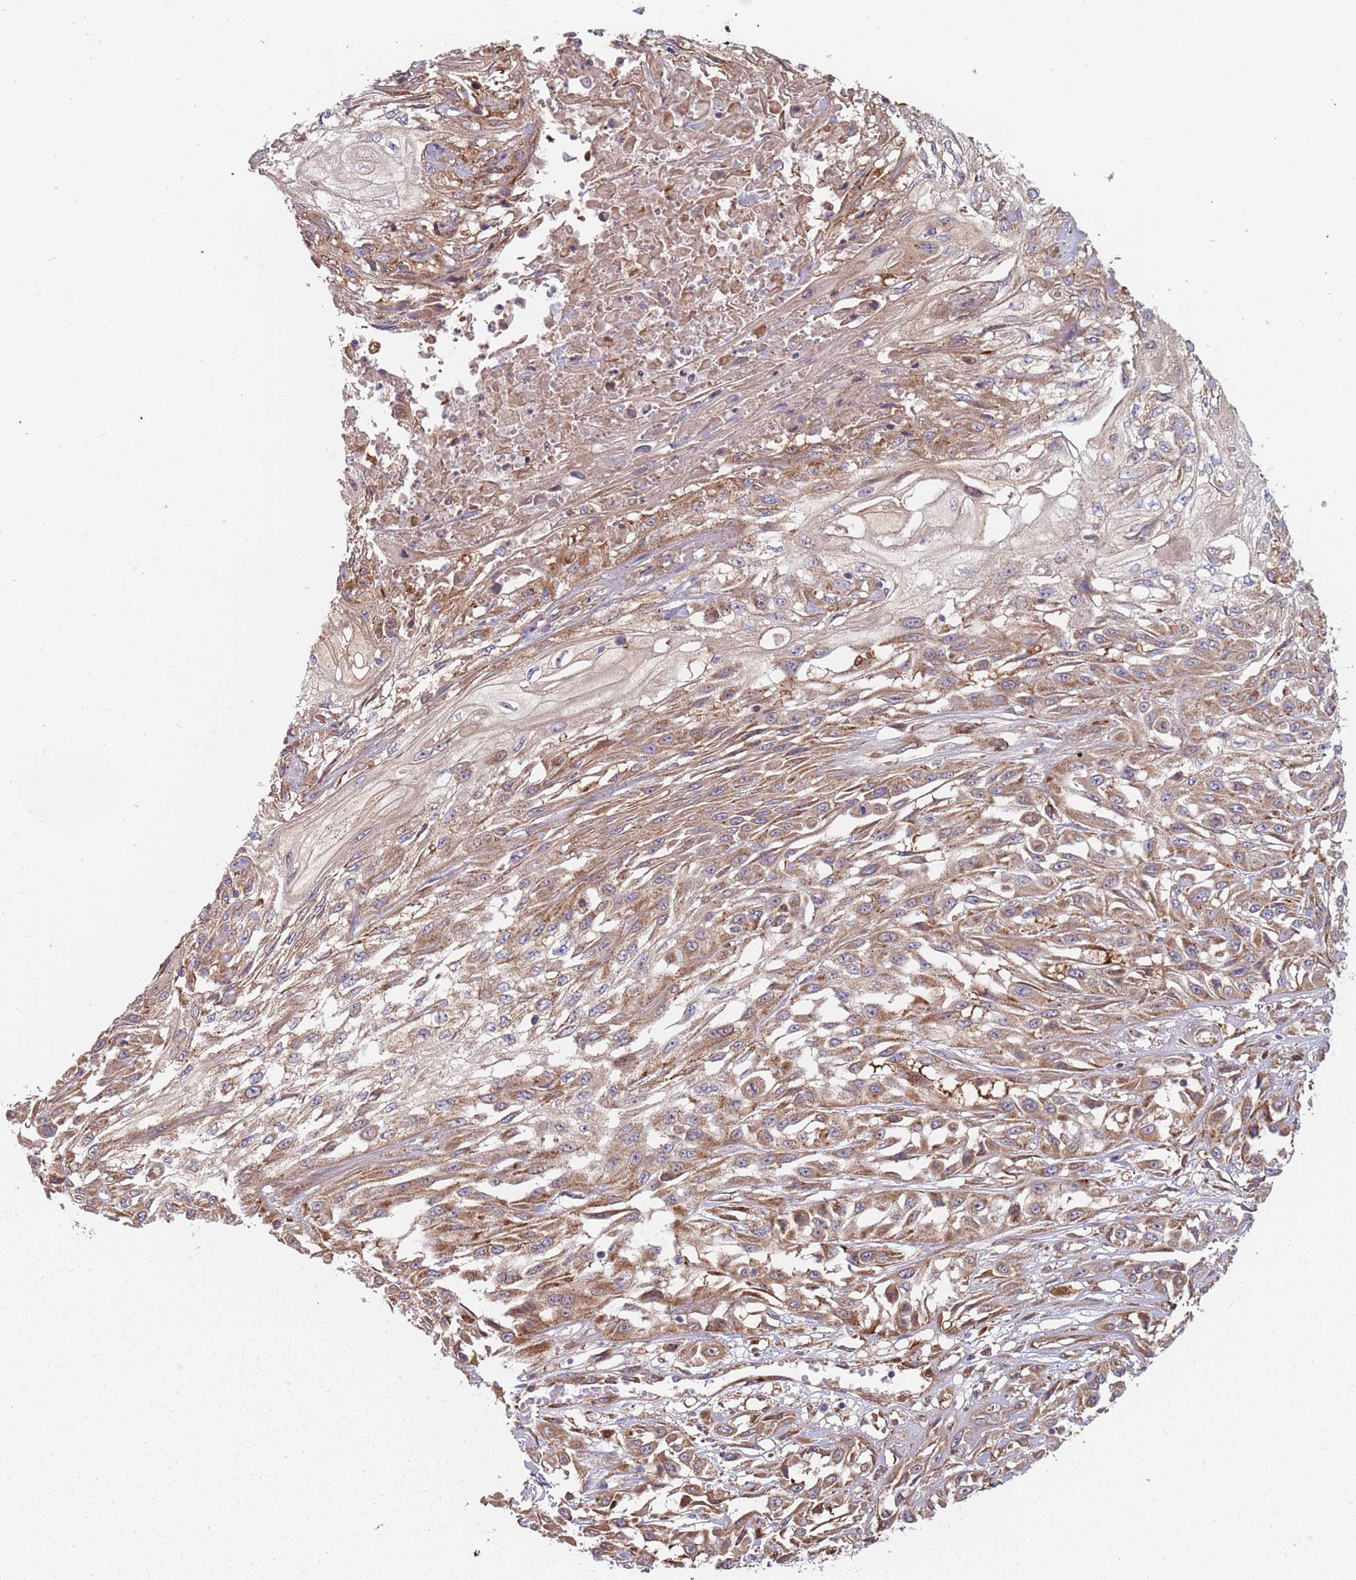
{"staining": {"intensity": "moderate", "quantity": ">75%", "location": "cytoplasmic/membranous"}, "tissue": "skin cancer", "cell_type": "Tumor cells", "image_type": "cancer", "snomed": [{"axis": "morphology", "description": "Squamous cell carcinoma, NOS"}, {"axis": "morphology", "description": "Squamous cell carcinoma, metastatic, NOS"}, {"axis": "topography", "description": "Skin"}, {"axis": "topography", "description": "Lymph node"}], "caption": "Skin cancer stained with a brown dye reveals moderate cytoplasmic/membranous positive positivity in about >75% of tumor cells.", "gene": "SPDL1", "patient": {"sex": "male", "age": 75}}